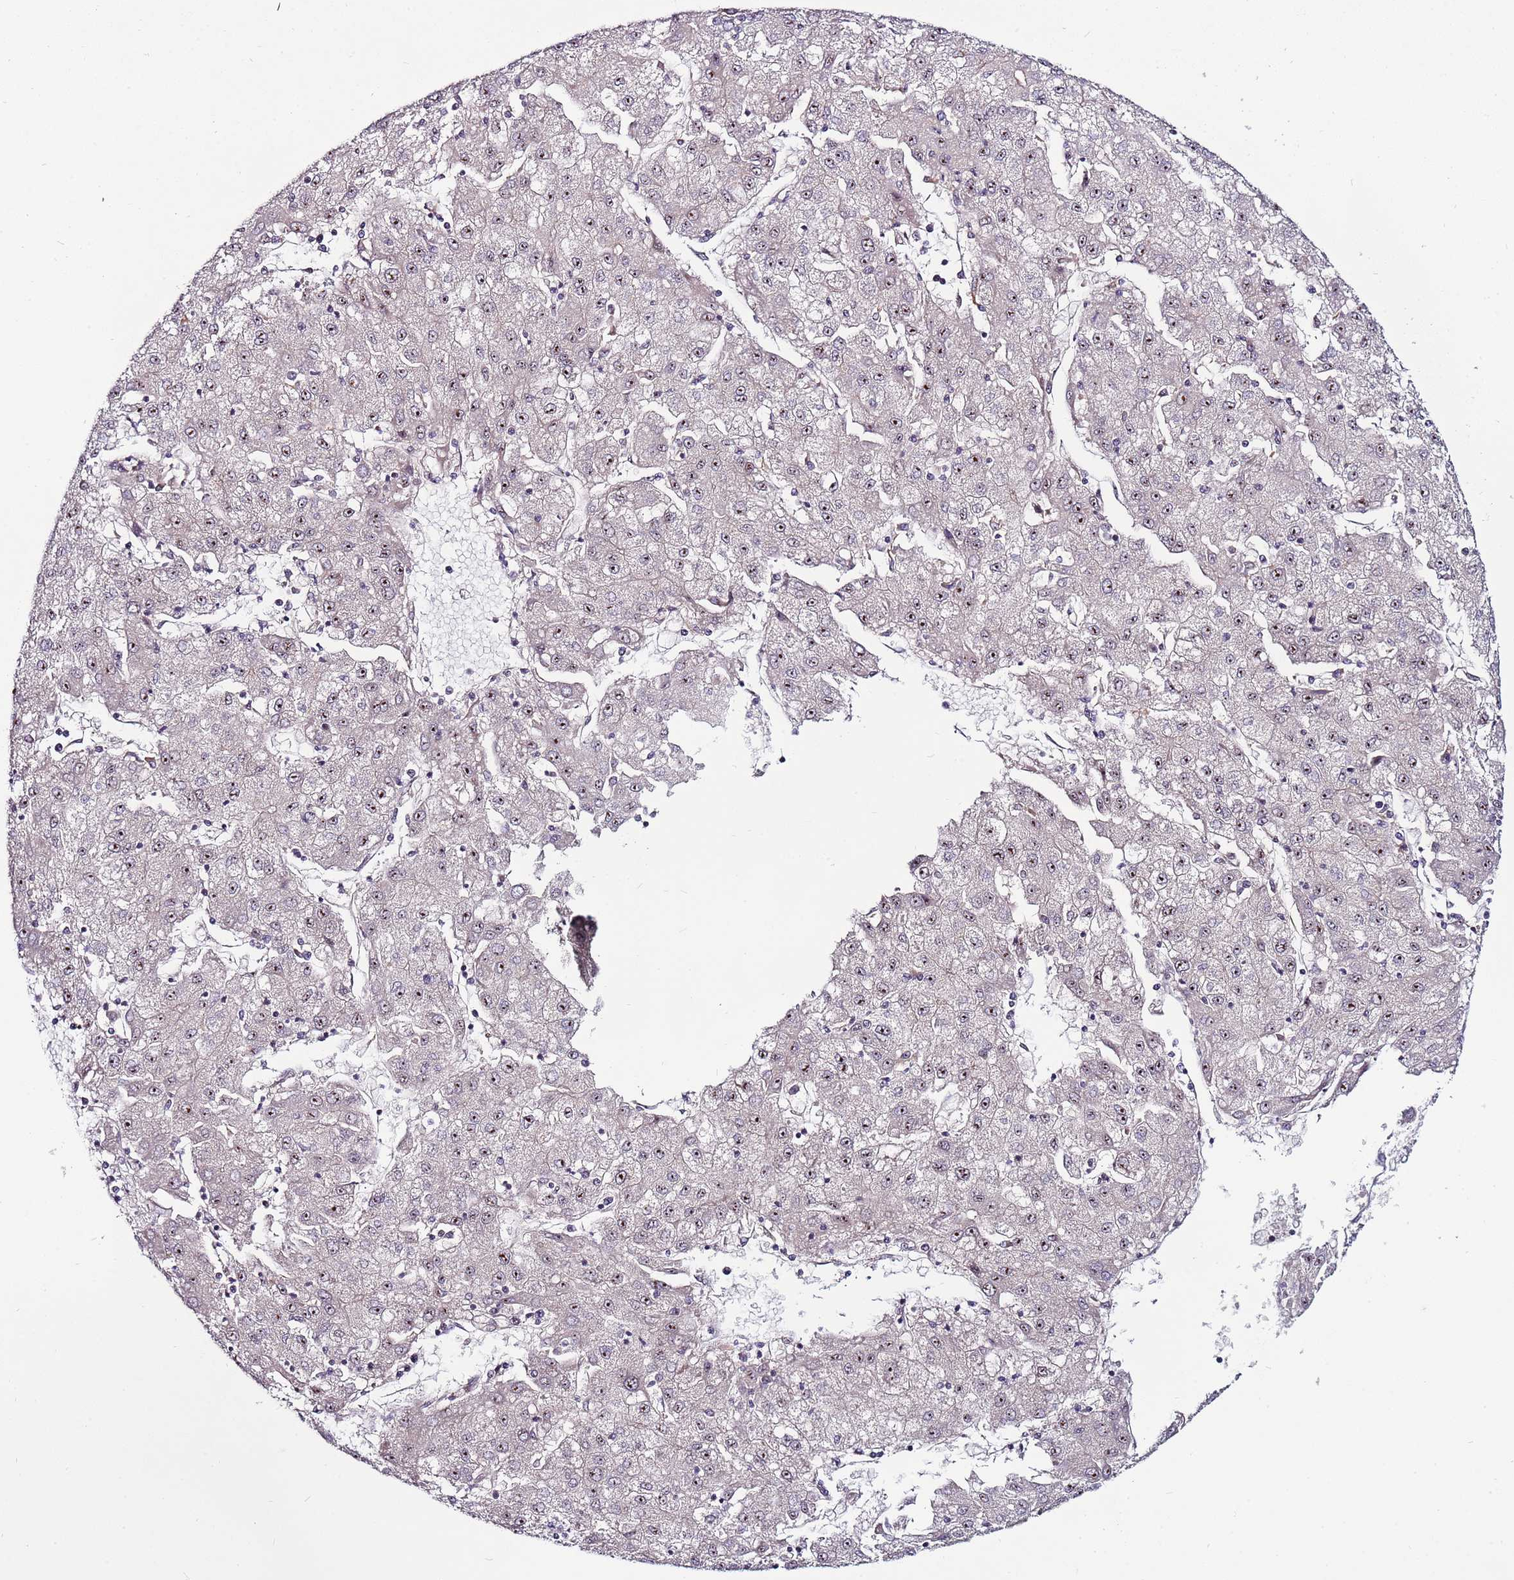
{"staining": {"intensity": "moderate", "quantity": "25%-75%", "location": "nuclear"}, "tissue": "liver cancer", "cell_type": "Tumor cells", "image_type": "cancer", "snomed": [{"axis": "morphology", "description": "Carcinoma, Hepatocellular, NOS"}, {"axis": "topography", "description": "Liver"}], "caption": "IHC micrograph of liver hepatocellular carcinoma stained for a protein (brown), which exhibits medium levels of moderate nuclear staining in approximately 25%-75% of tumor cells.", "gene": "KRI1", "patient": {"sex": "male", "age": 72}}